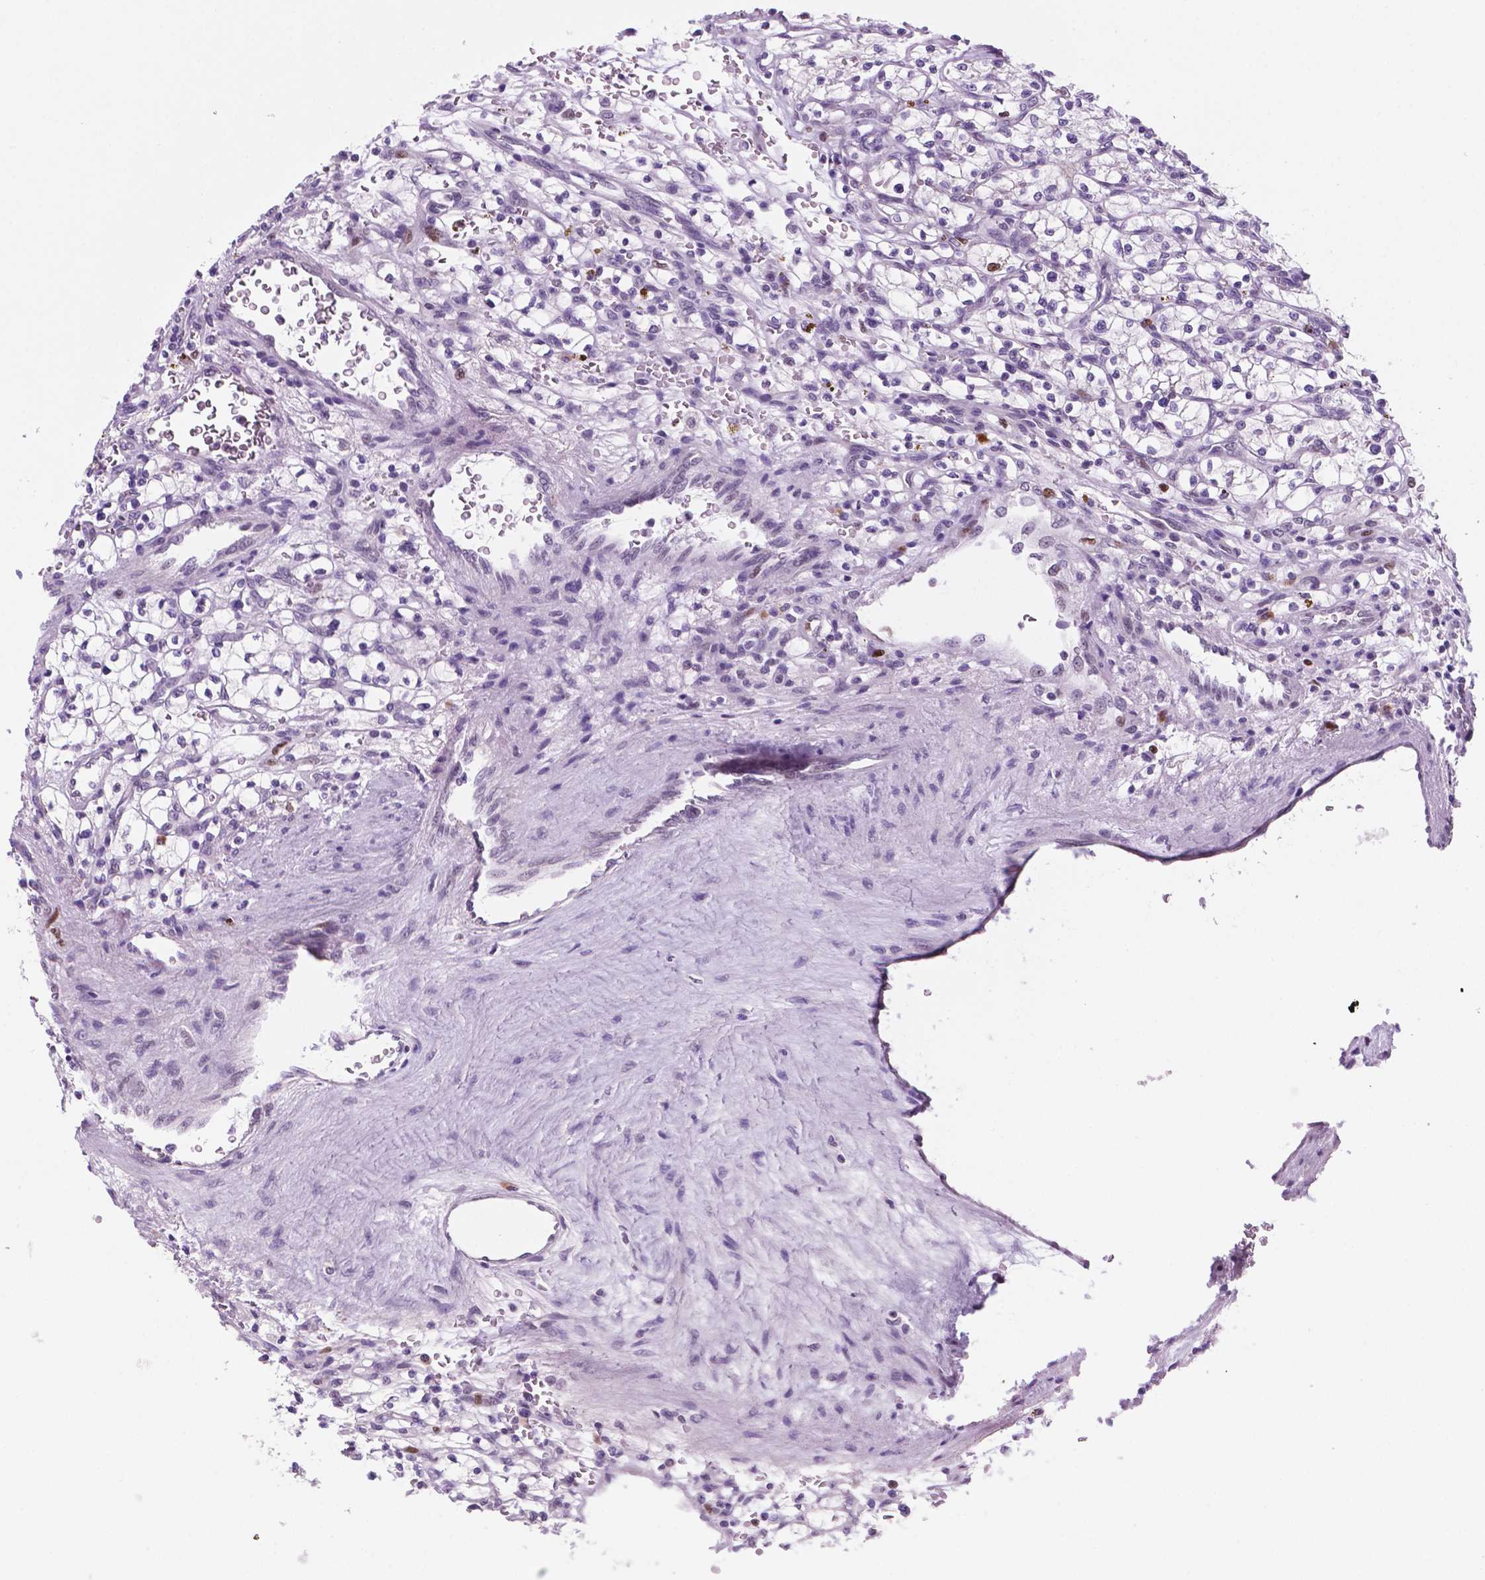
{"staining": {"intensity": "moderate", "quantity": "<25%", "location": "nuclear"}, "tissue": "renal cancer", "cell_type": "Tumor cells", "image_type": "cancer", "snomed": [{"axis": "morphology", "description": "Adenocarcinoma, NOS"}, {"axis": "topography", "description": "Kidney"}], "caption": "This is an image of IHC staining of renal adenocarcinoma, which shows moderate expression in the nuclear of tumor cells.", "gene": "NCAPH2", "patient": {"sex": "female", "age": 64}}